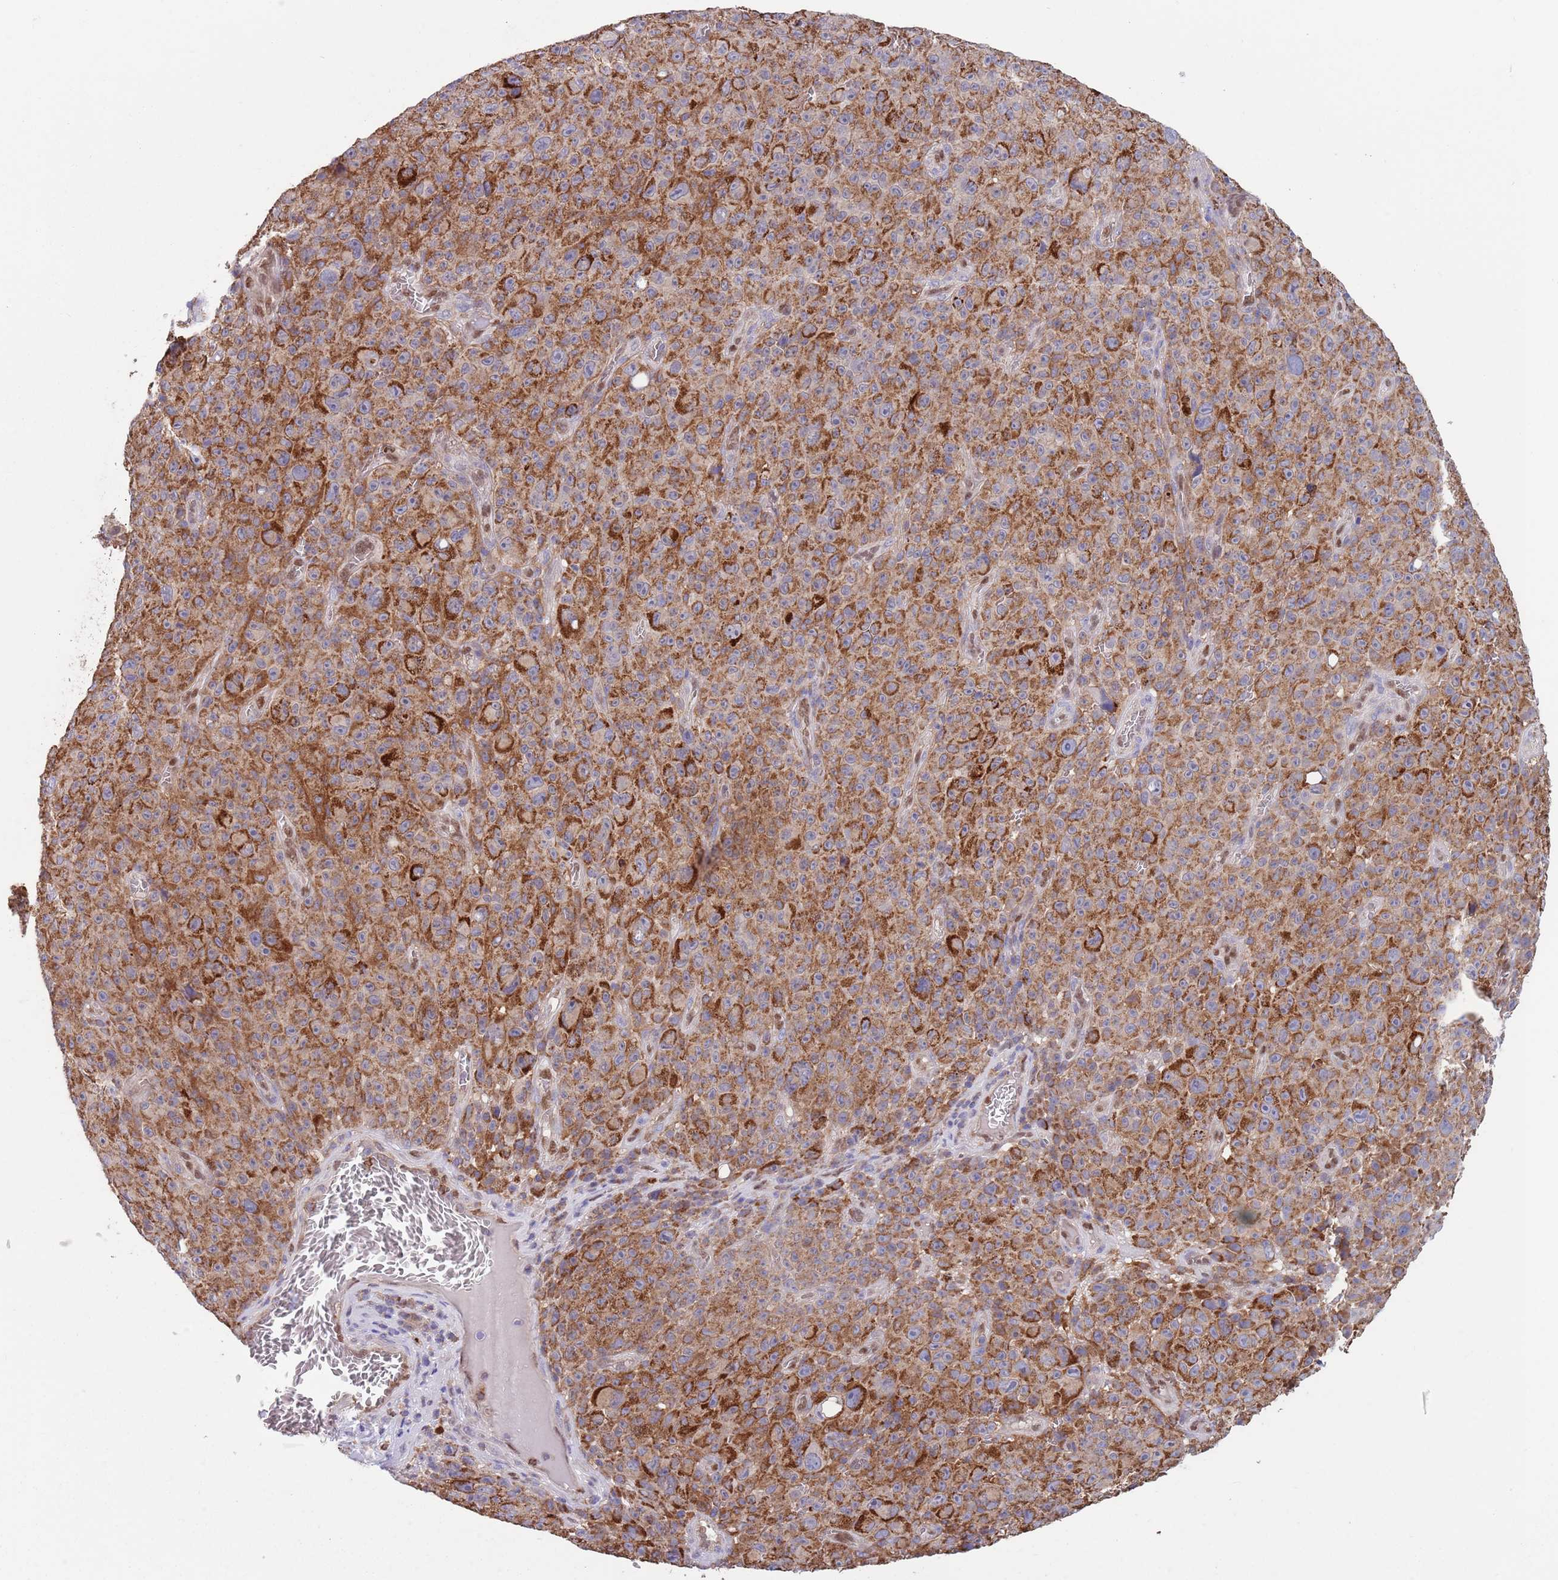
{"staining": {"intensity": "strong", "quantity": ">75%", "location": "cytoplasmic/membranous"}, "tissue": "melanoma", "cell_type": "Tumor cells", "image_type": "cancer", "snomed": [{"axis": "morphology", "description": "Malignant melanoma, NOS"}, {"axis": "topography", "description": "Skin"}], "caption": "Tumor cells exhibit strong cytoplasmic/membranous staining in approximately >75% of cells in melanoma.", "gene": "DDT", "patient": {"sex": "female", "age": 82}}